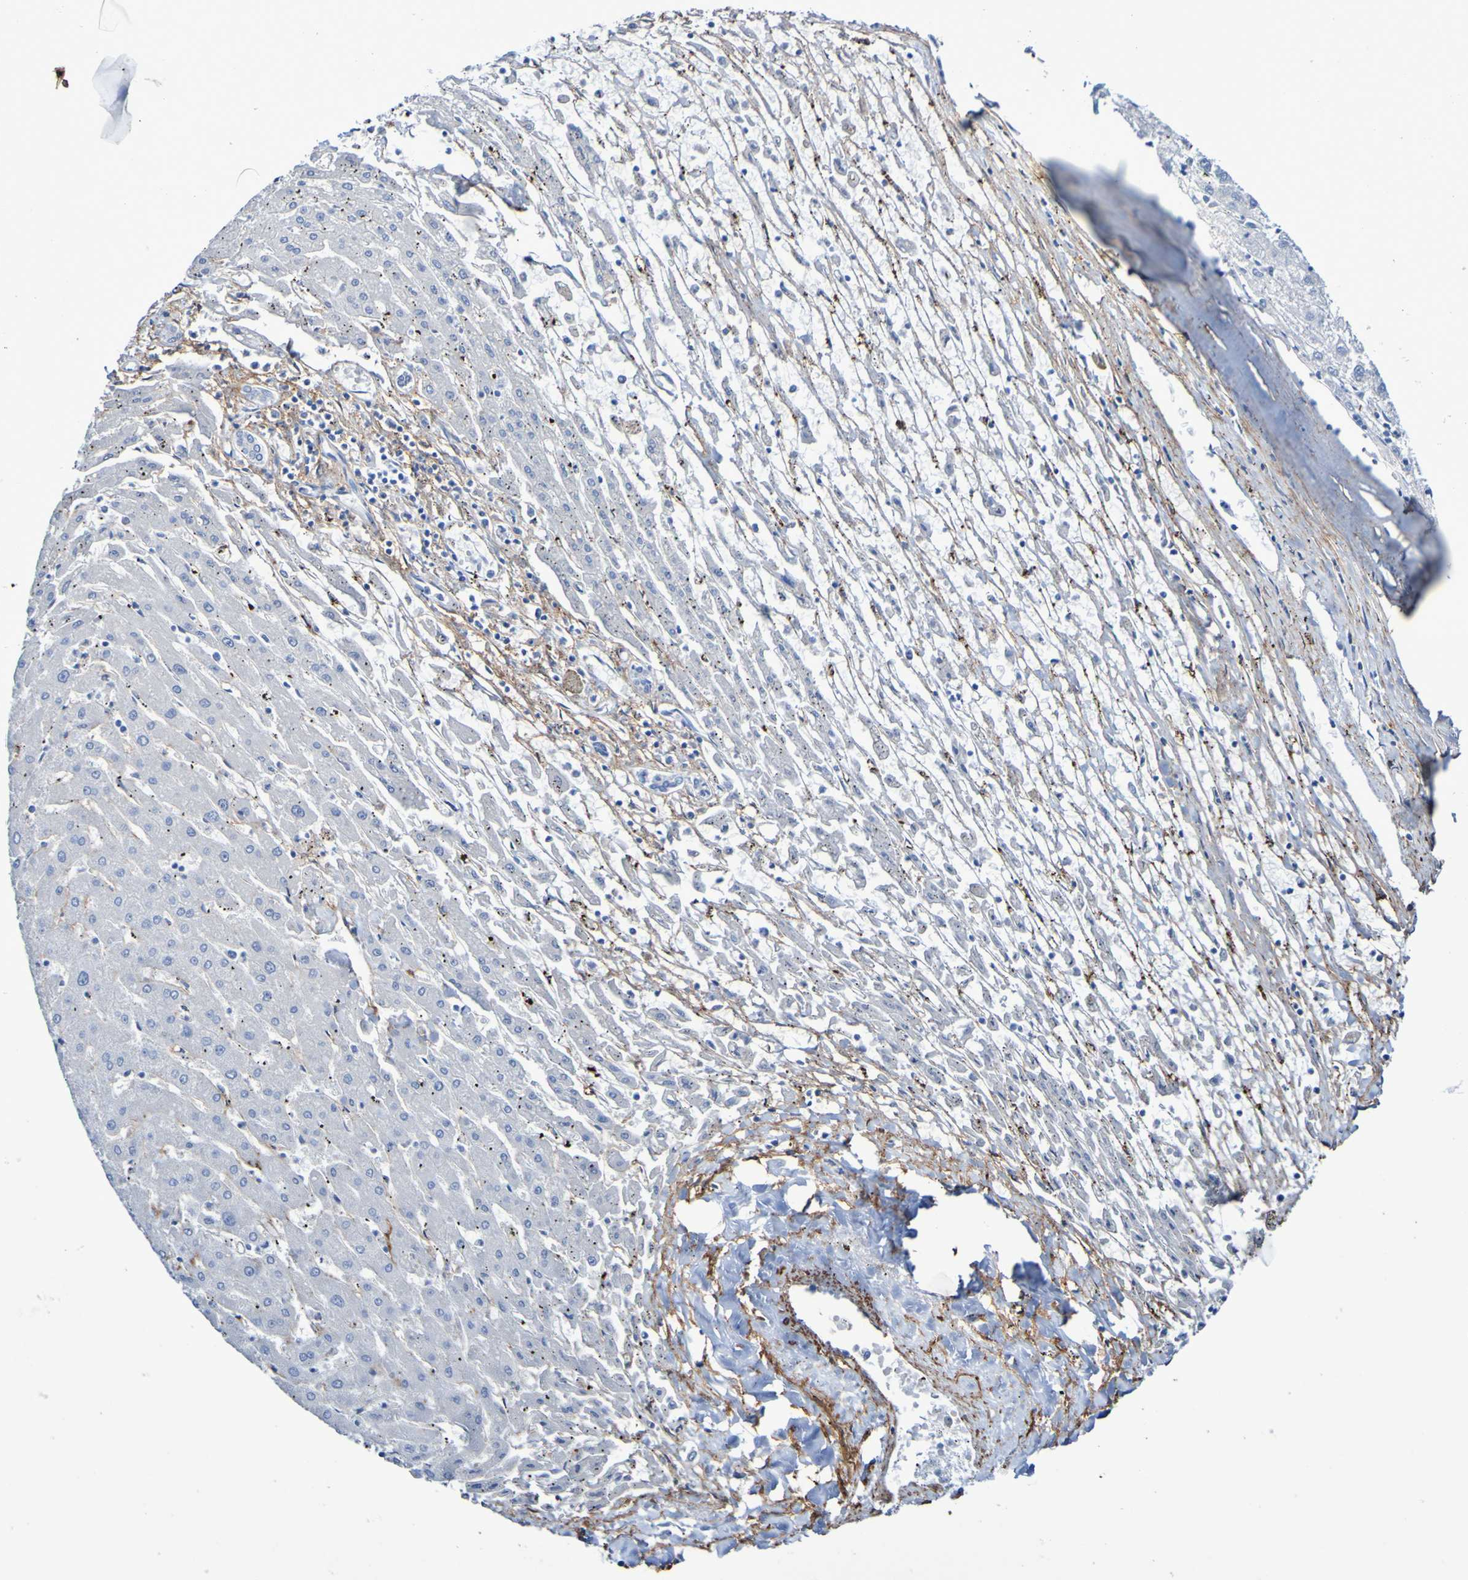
{"staining": {"intensity": "negative", "quantity": "none", "location": "none"}, "tissue": "liver cancer", "cell_type": "Tumor cells", "image_type": "cancer", "snomed": [{"axis": "morphology", "description": "Carcinoma, Hepatocellular, NOS"}, {"axis": "topography", "description": "Liver"}], "caption": "A photomicrograph of hepatocellular carcinoma (liver) stained for a protein displays no brown staining in tumor cells.", "gene": "SGCB", "patient": {"sex": "male", "age": 72}}